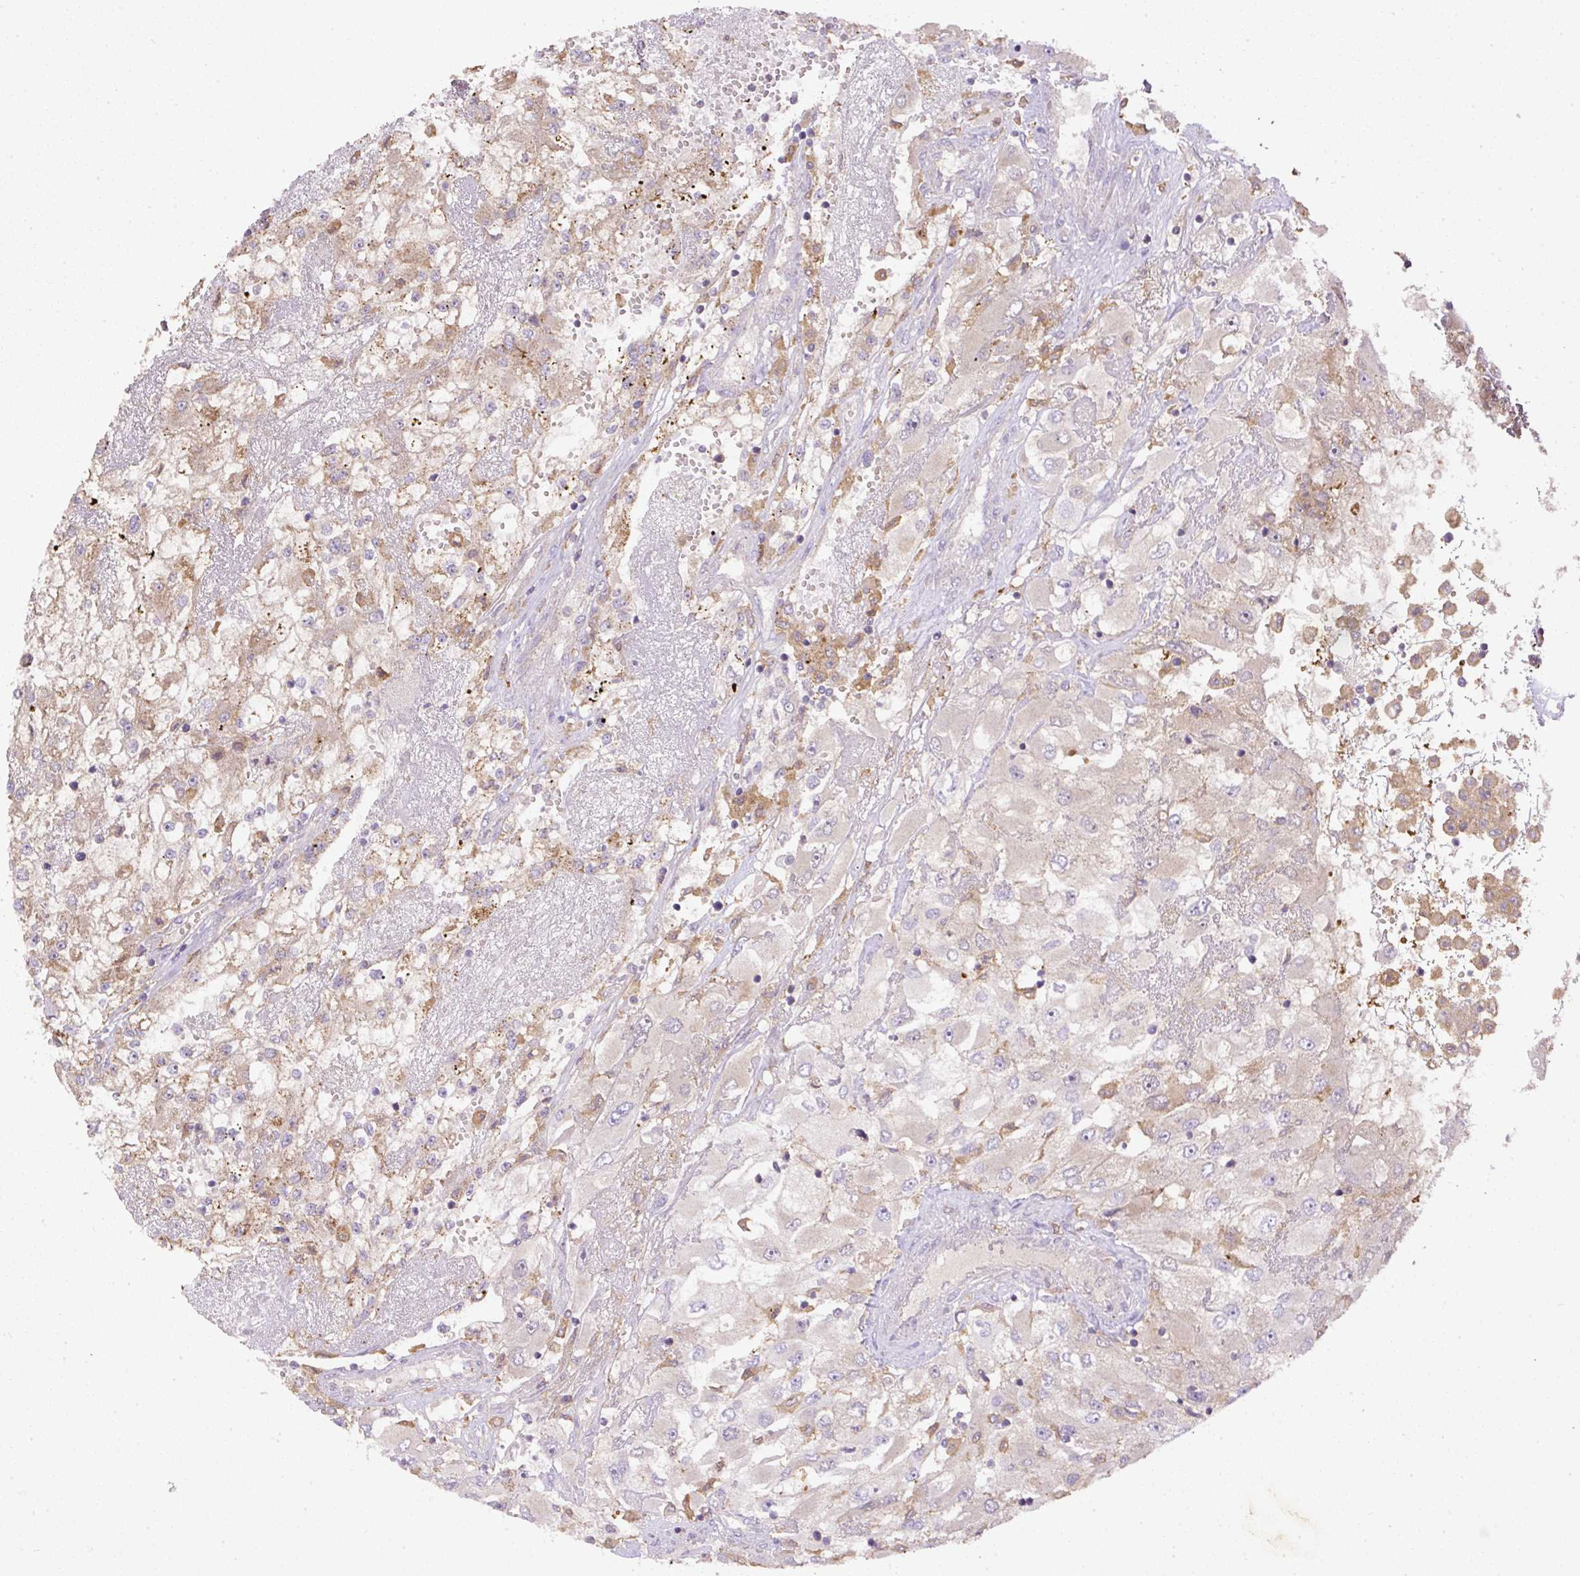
{"staining": {"intensity": "weak", "quantity": "<25%", "location": "cytoplasmic/membranous"}, "tissue": "renal cancer", "cell_type": "Tumor cells", "image_type": "cancer", "snomed": [{"axis": "morphology", "description": "Adenocarcinoma, NOS"}, {"axis": "topography", "description": "Kidney"}], "caption": "Protein analysis of adenocarcinoma (renal) shows no significant expression in tumor cells.", "gene": "DAPK1", "patient": {"sex": "female", "age": 52}}